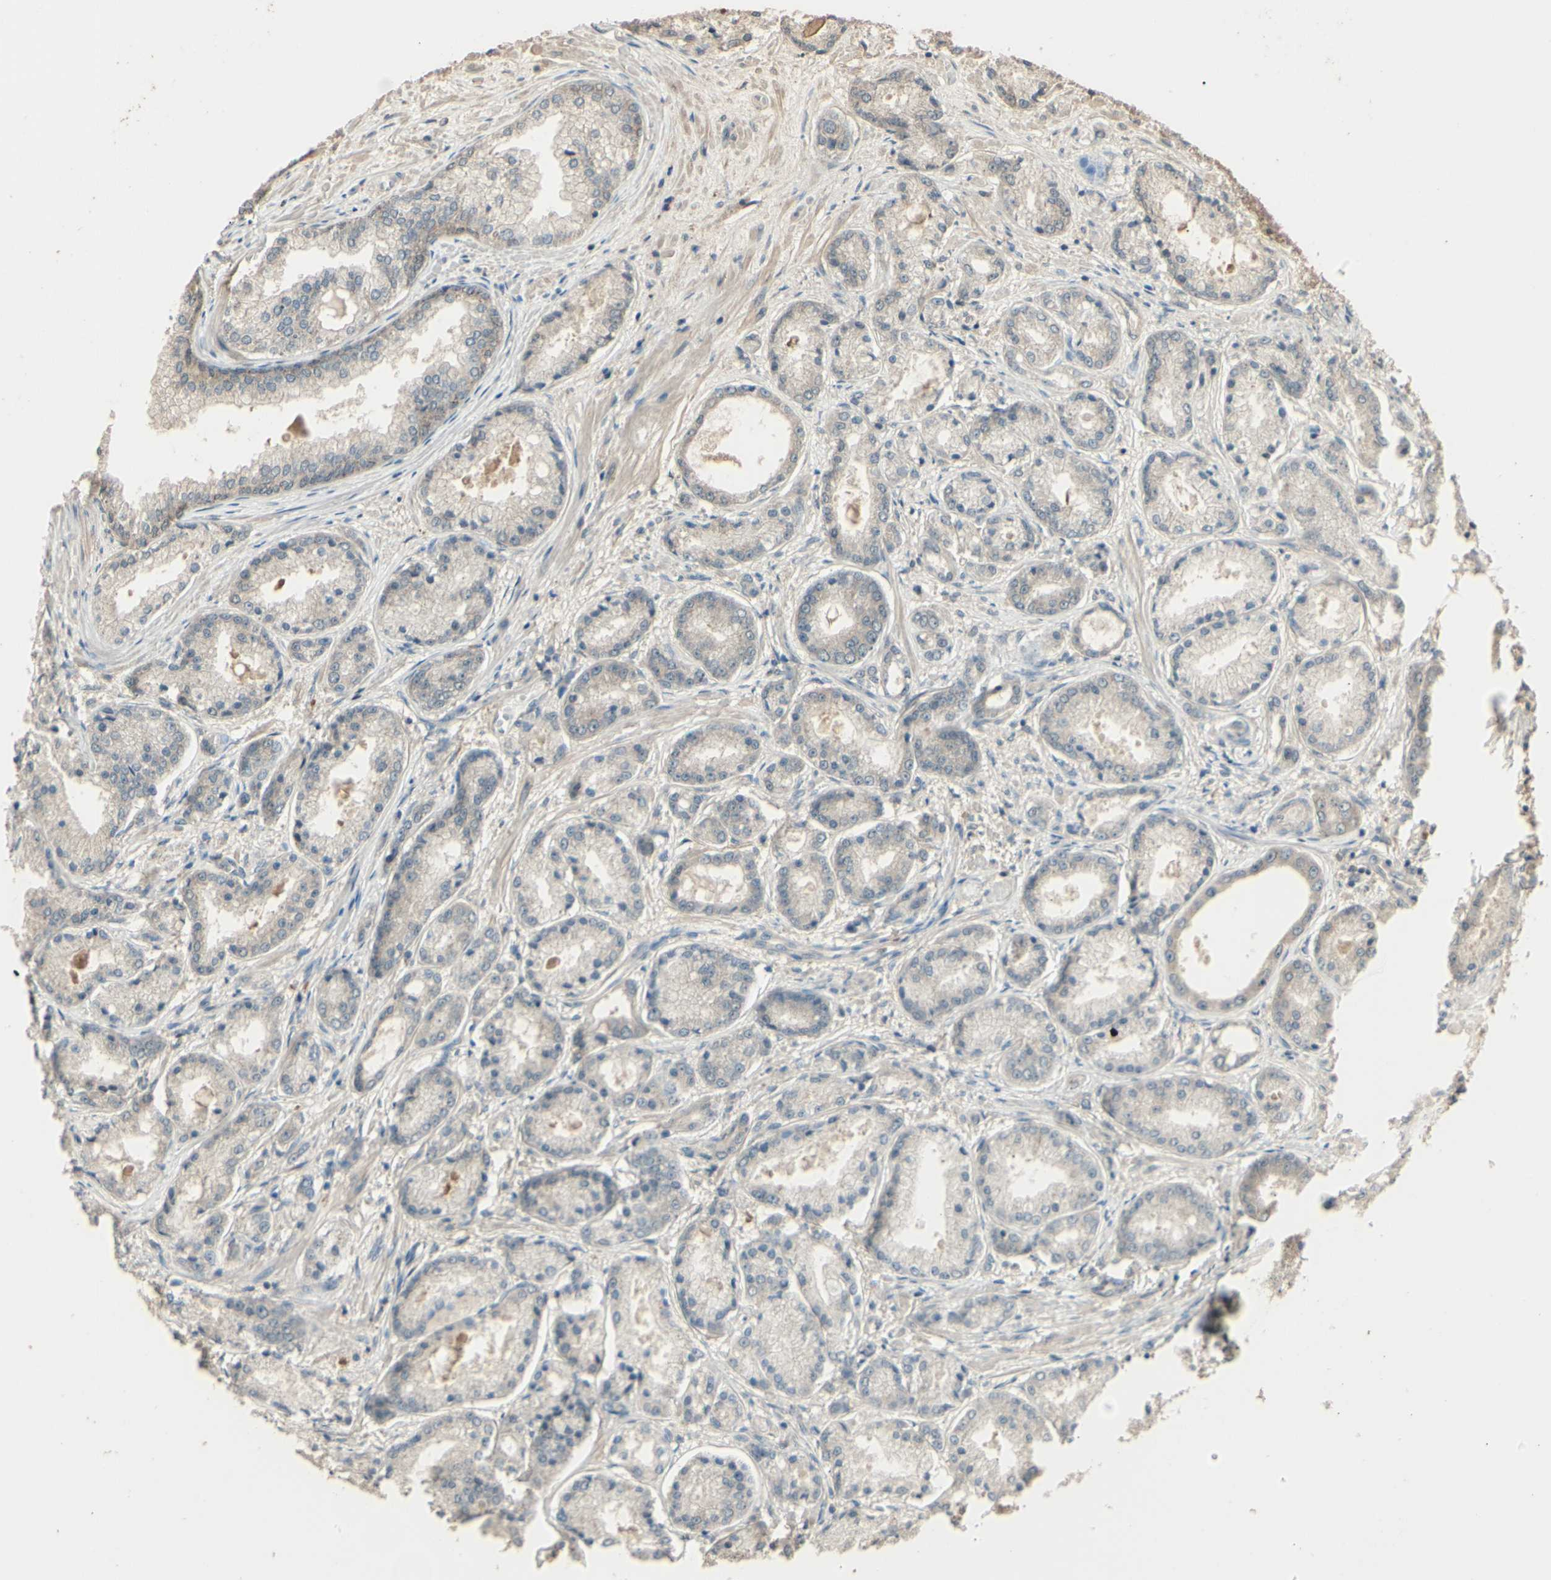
{"staining": {"intensity": "weak", "quantity": ">75%", "location": "cytoplasmic/membranous"}, "tissue": "prostate cancer", "cell_type": "Tumor cells", "image_type": "cancer", "snomed": [{"axis": "morphology", "description": "Adenocarcinoma, High grade"}, {"axis": "topography", "description": "Prostate"}], "caption": "Immunohistochemistry (IHC) (DAB (3,3'-diaminobenzidine)) staining of human adenocarcinoma (high-grade) (prostate) exhibits weak cytoplasmic/membranous protein expression in about >75% of tumor cells.", "gene": "GNAS", "patient": {"sex": "male", "age": 59}}